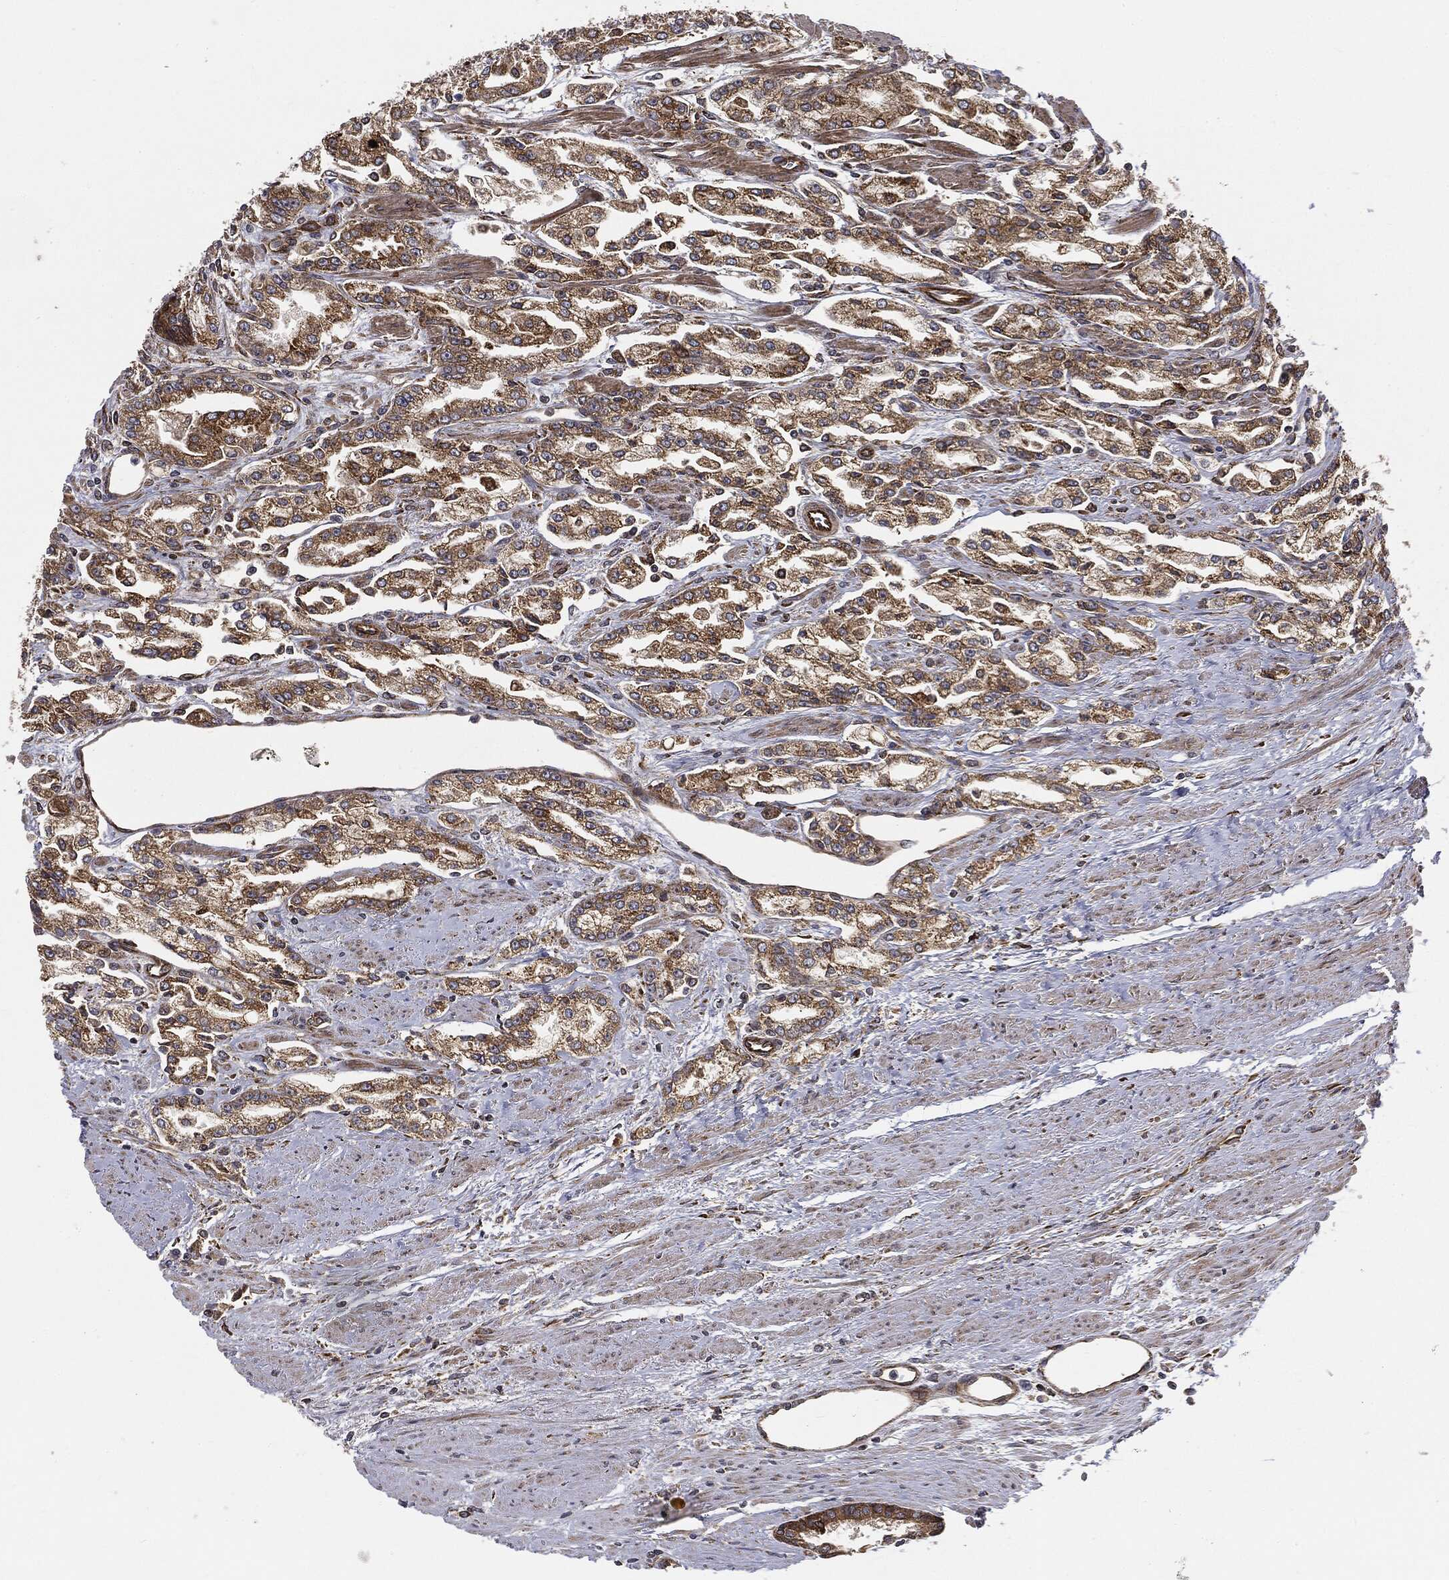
{"staining": {"intensity": "moderate", "quantity": ">75%", "location": "cytoplasmic/membranous"}, "tissue": "prostate cancer", "cell_type": "Tumor cells", "image_type": "cancer", "snomed": [{"axis": "morphology", "description": "Adenocarcinoma, Medium grade"}, {"axis": "topography", "description": "Prostate"}], "caption": "An image showing moderate cytoplasmic/membranous expression in approximately >75% of tumor cells in prostate cancer (medium-grade adenocarcinoma), as visualized by brown immunohistochemical staining.", "gene": "CYLD", "patient": {"sex": "male", "age": 71}}